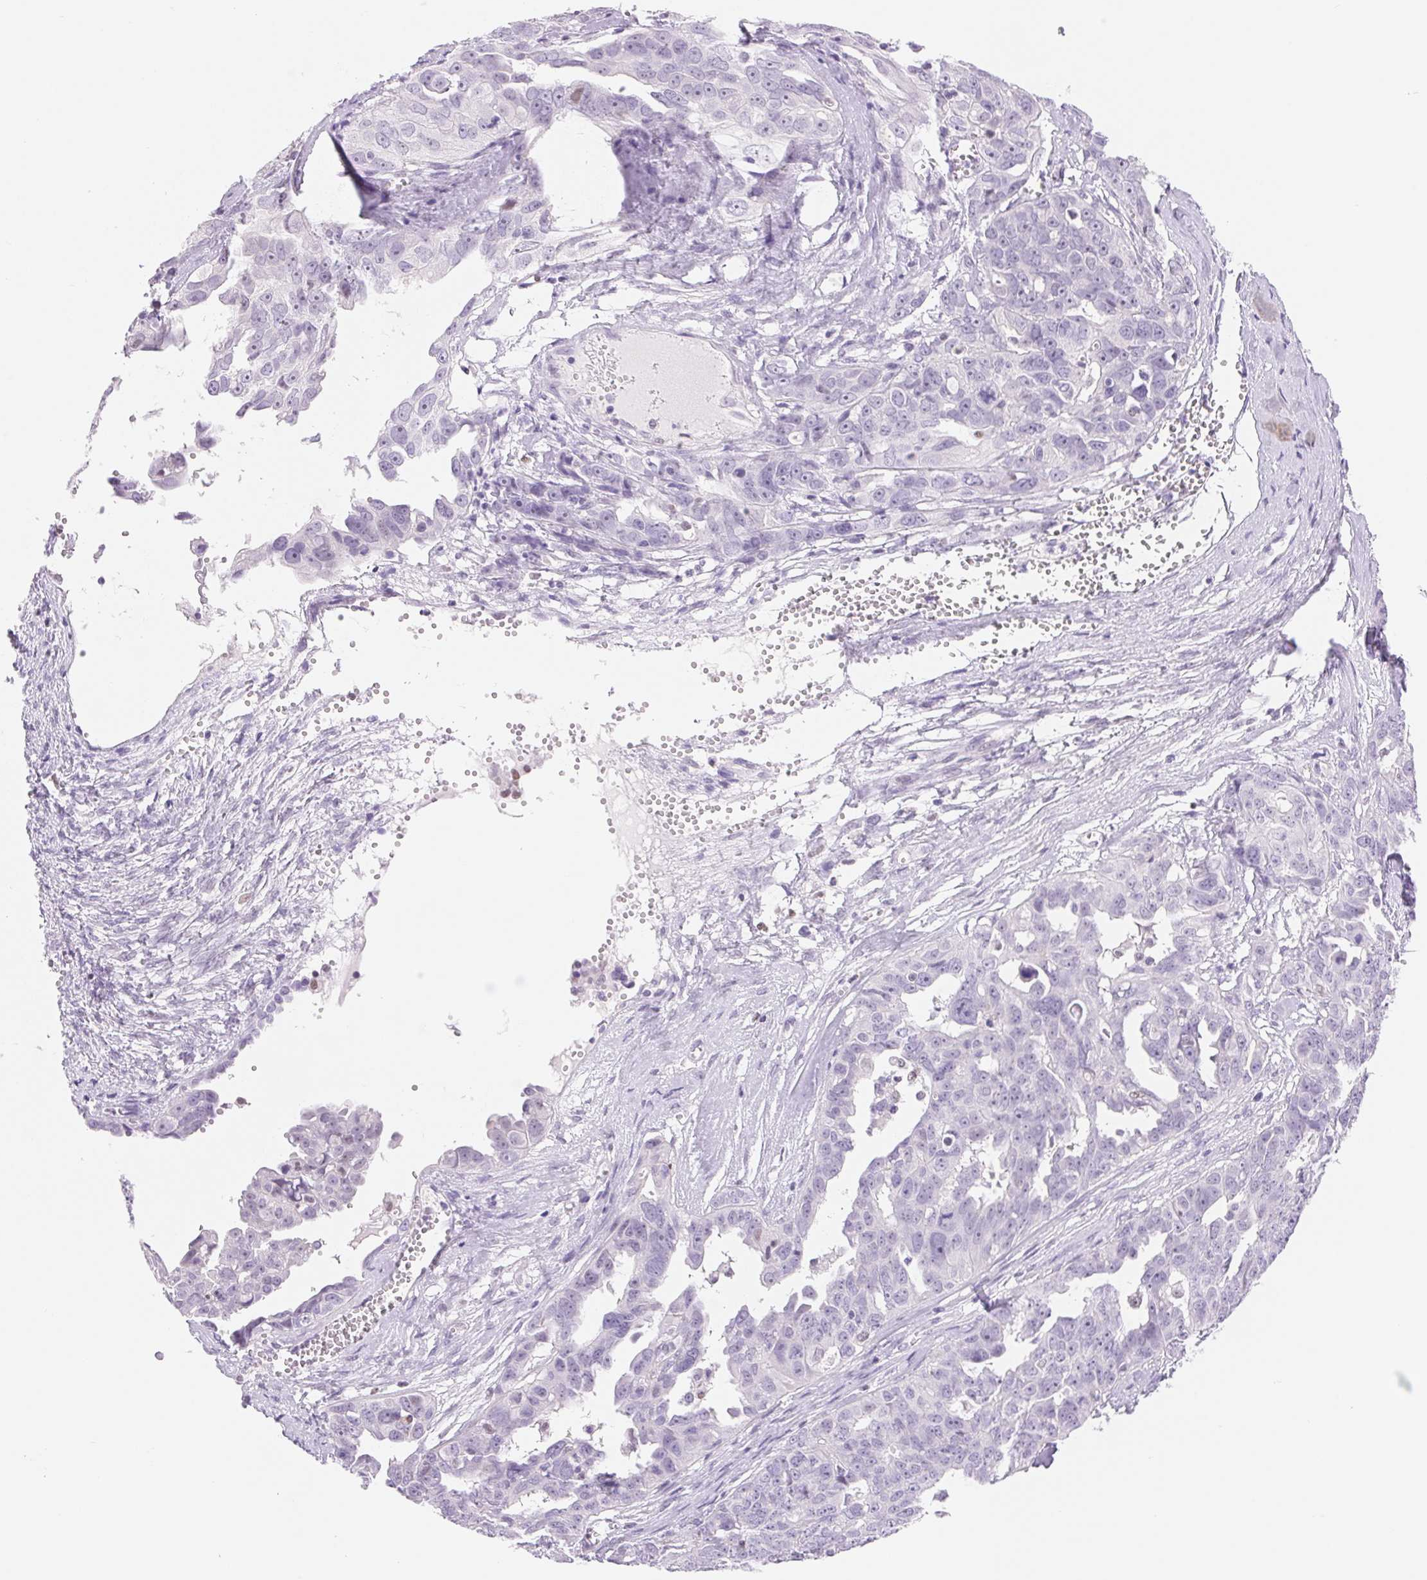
{"staining": {"intensity": "negative", "quantity": "none", "location": "none"}, "tissue": "ovarian cancer", "cell_type": "Tumor cells", "image_type": "cancer", "snomed": [{"axis": "morphology", "description": "Carcinoma, endometroid"}, {"axis": "topography", "description": "Ovary"}], "caption": "Human ovarian cancer (endometroid carcinoma) stained for a protein using IHC demonstrates no positivity in tumor cells.", "gene": "ASGR2", "patient": {"sex": "female", "age": 70}}